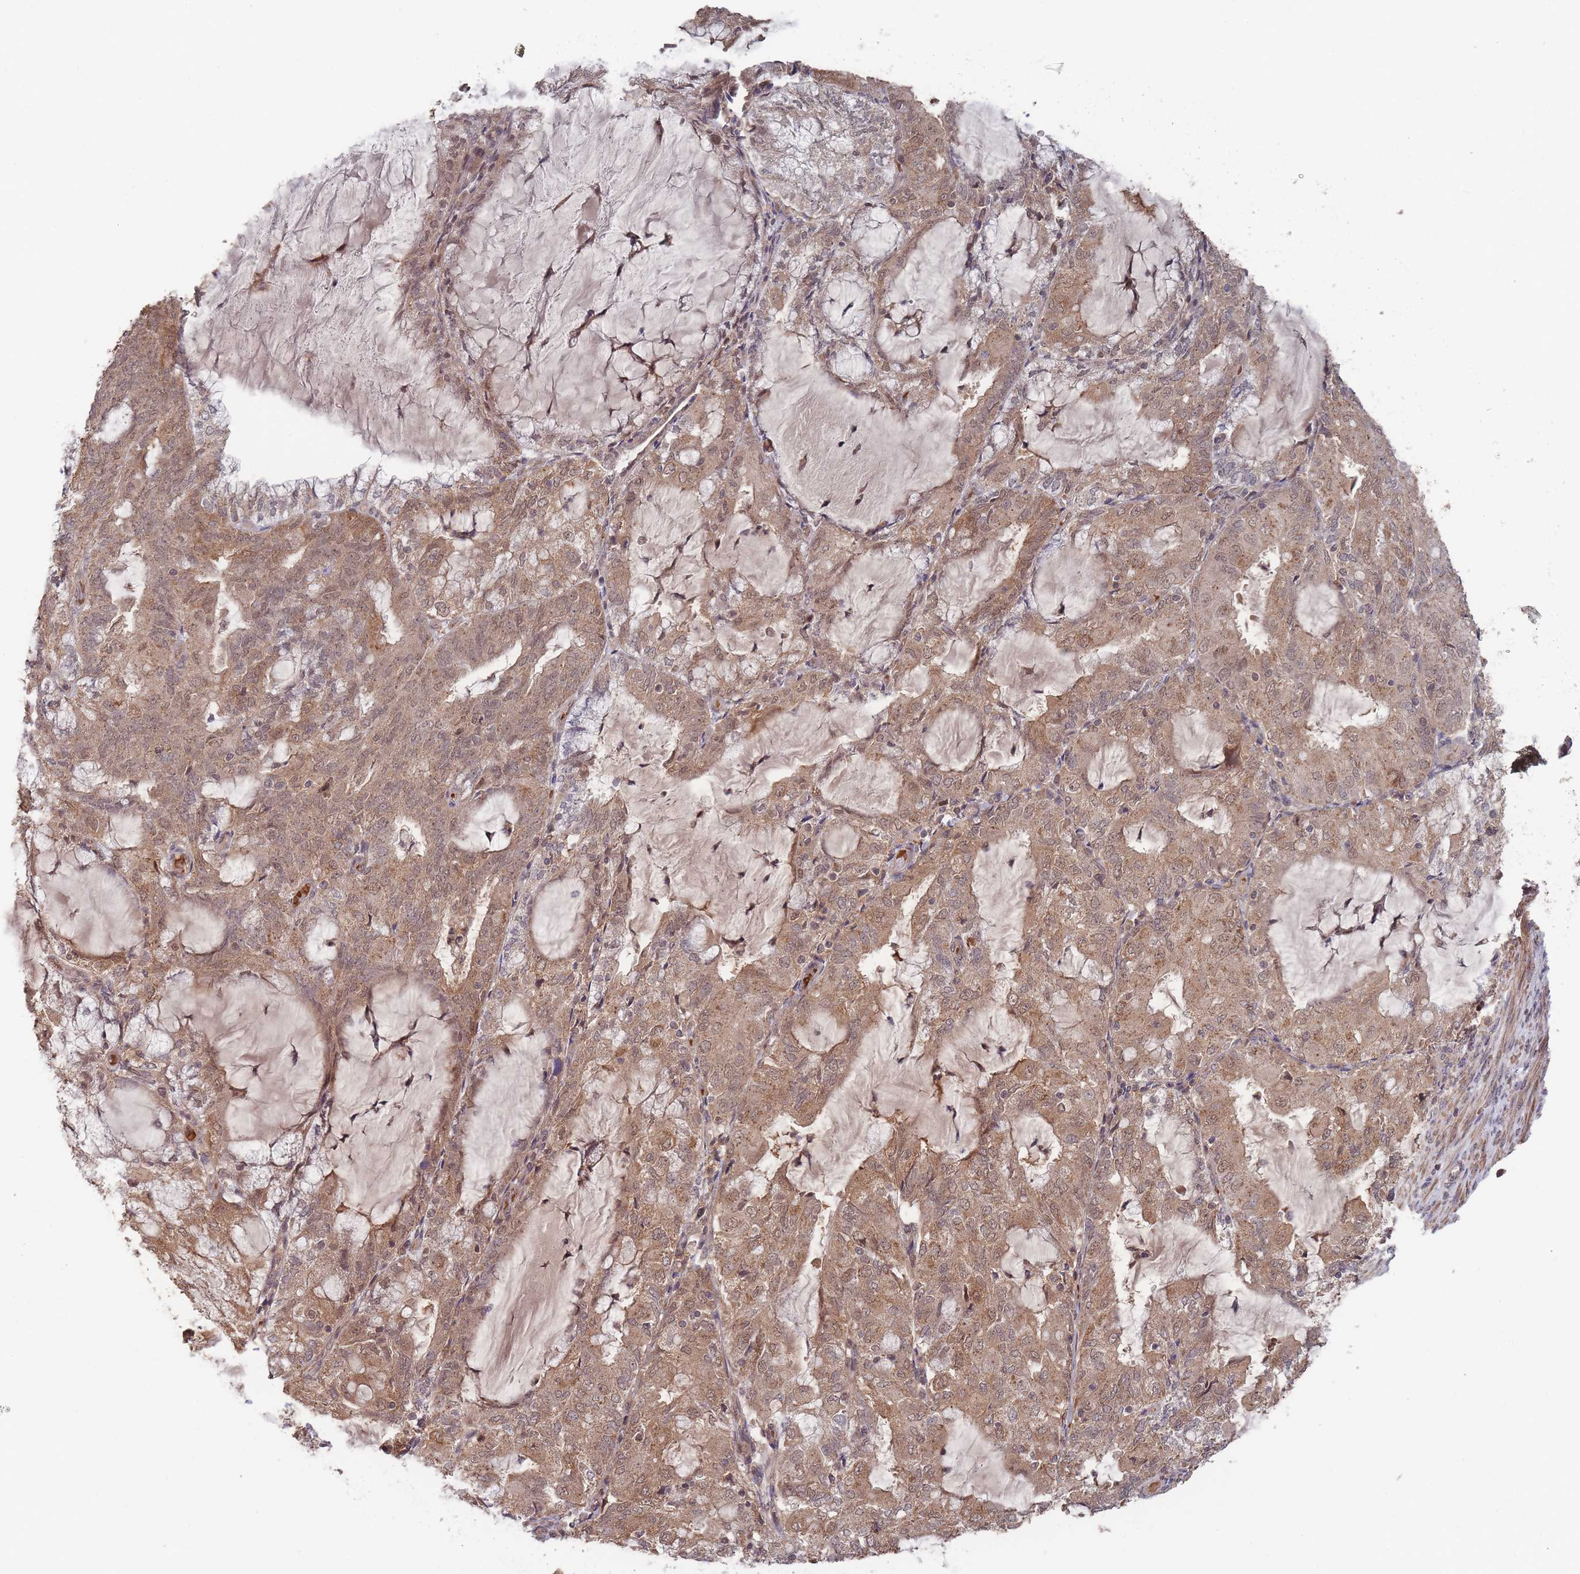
{"staining": {"intensity": "moderate", "quantity": ">75%", "location": "cytoplasmic/membranous"}, "tissue": "endometrial cancer", "cell_type": "Tumor cells", "image_type": "cancer", "snomed": [{"axis": "morphology", "description": "Adenocarcinoma, NOS"}, {"axis": "topography", "description": "Endometrium"}], "caption": "A brown stain highlights moderate cytoplasmic/membranous expression of a protein in endometrial adenocarcinoma tumor cells.", "gene": "SF3B1", "patient": {"sex": "female", "age": 81}}